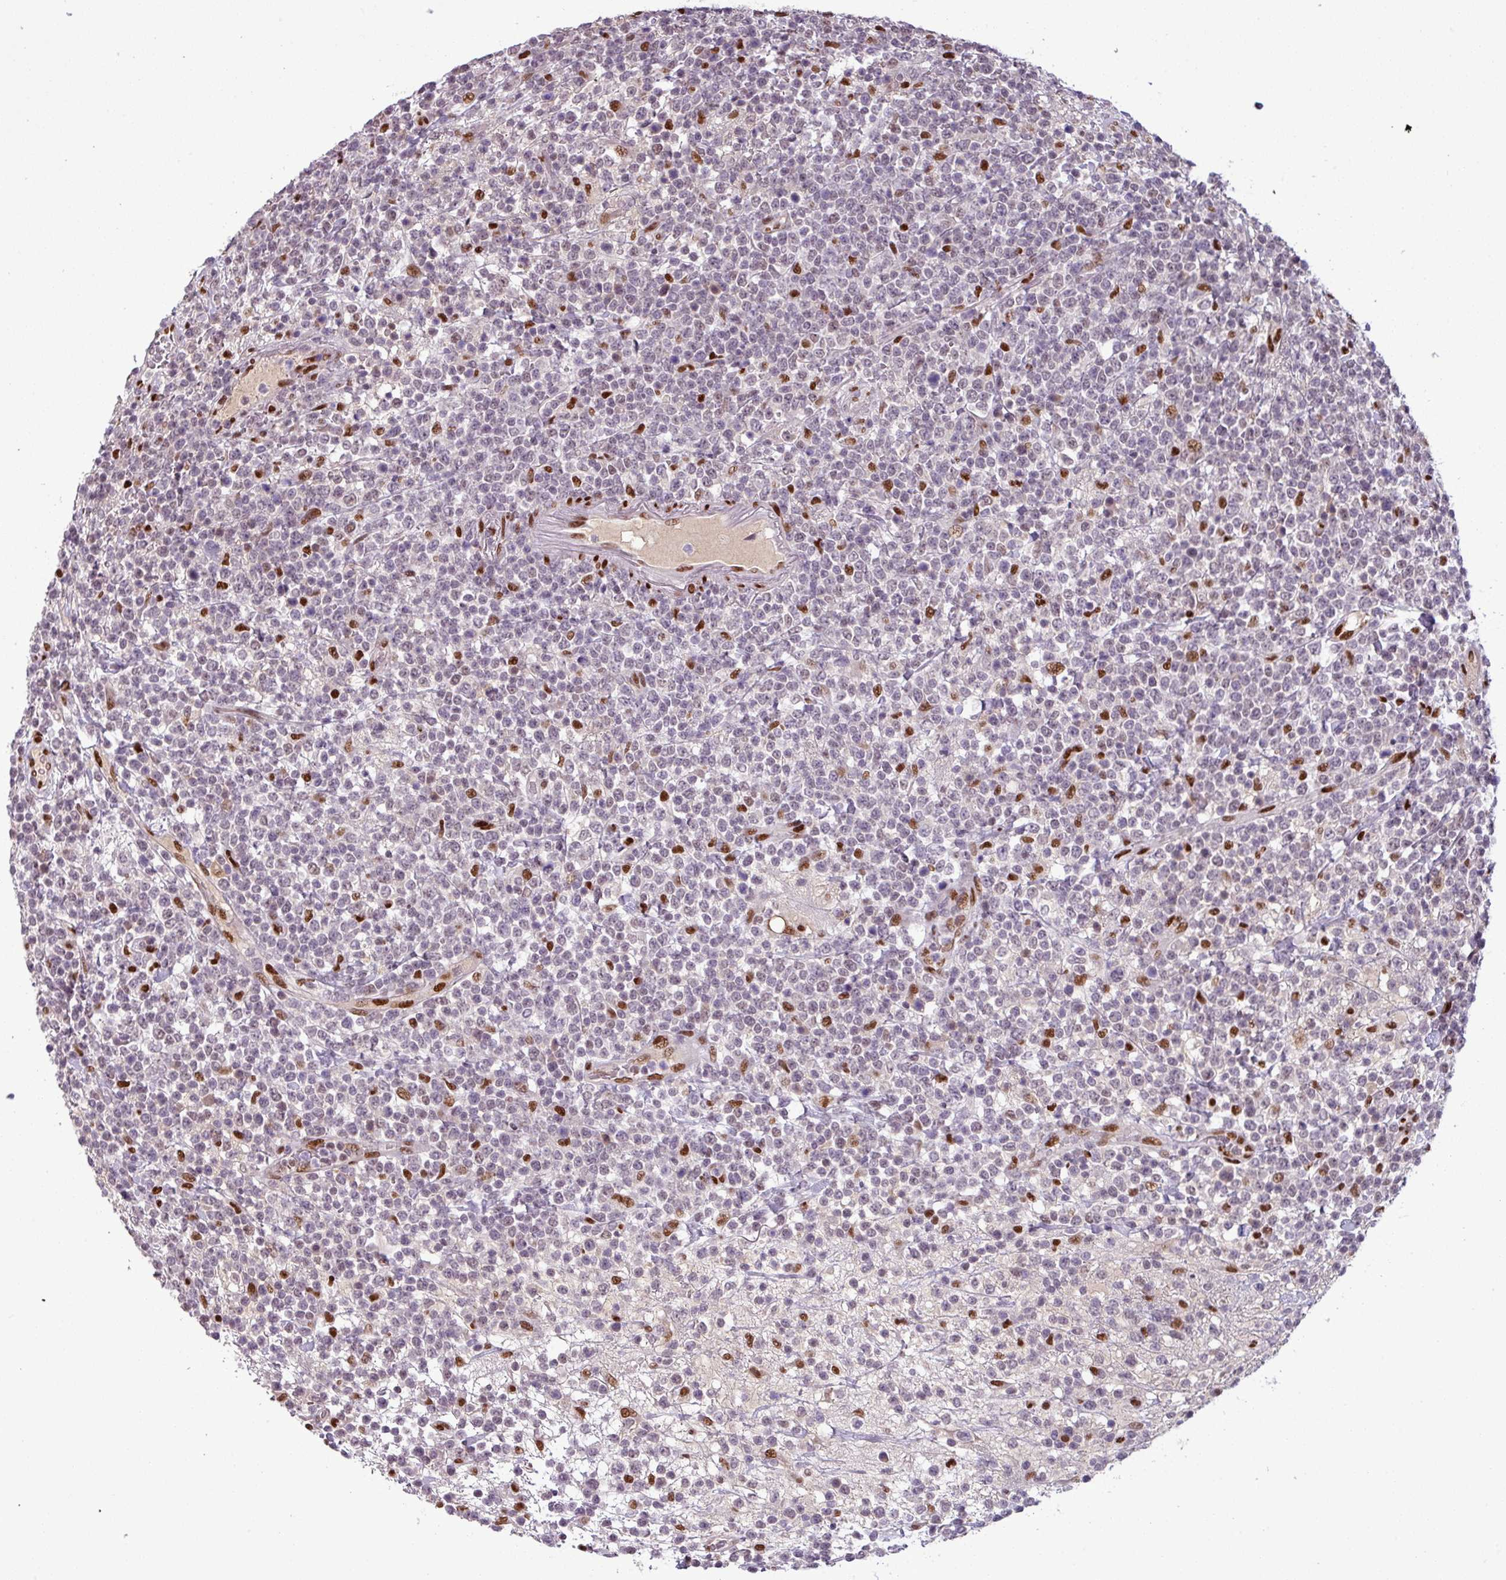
{"staining": {"intensity": "moderate", "quantity": "<25%", "location": "nuclear"}, "tissue": "lymphoma", "cell_type": "Tumor cells", "image_type": "cancer", "snomed": [{"axis": "morphology", "description": "Malignant lymphoma, non-Hodgkin's type, High grade"}, {"axis": "topography", "description": "Colon"}], "caption": "Protein positivity by immunohistochemistry (IHC) demonstrates moderate nuclear positivity in about <25% of tumor cells in high-grade malignant lymphoma, non-Hodgkin's type.", "gene": "IRF2BPL", "patient": {"sex": "female", "age": 53}}